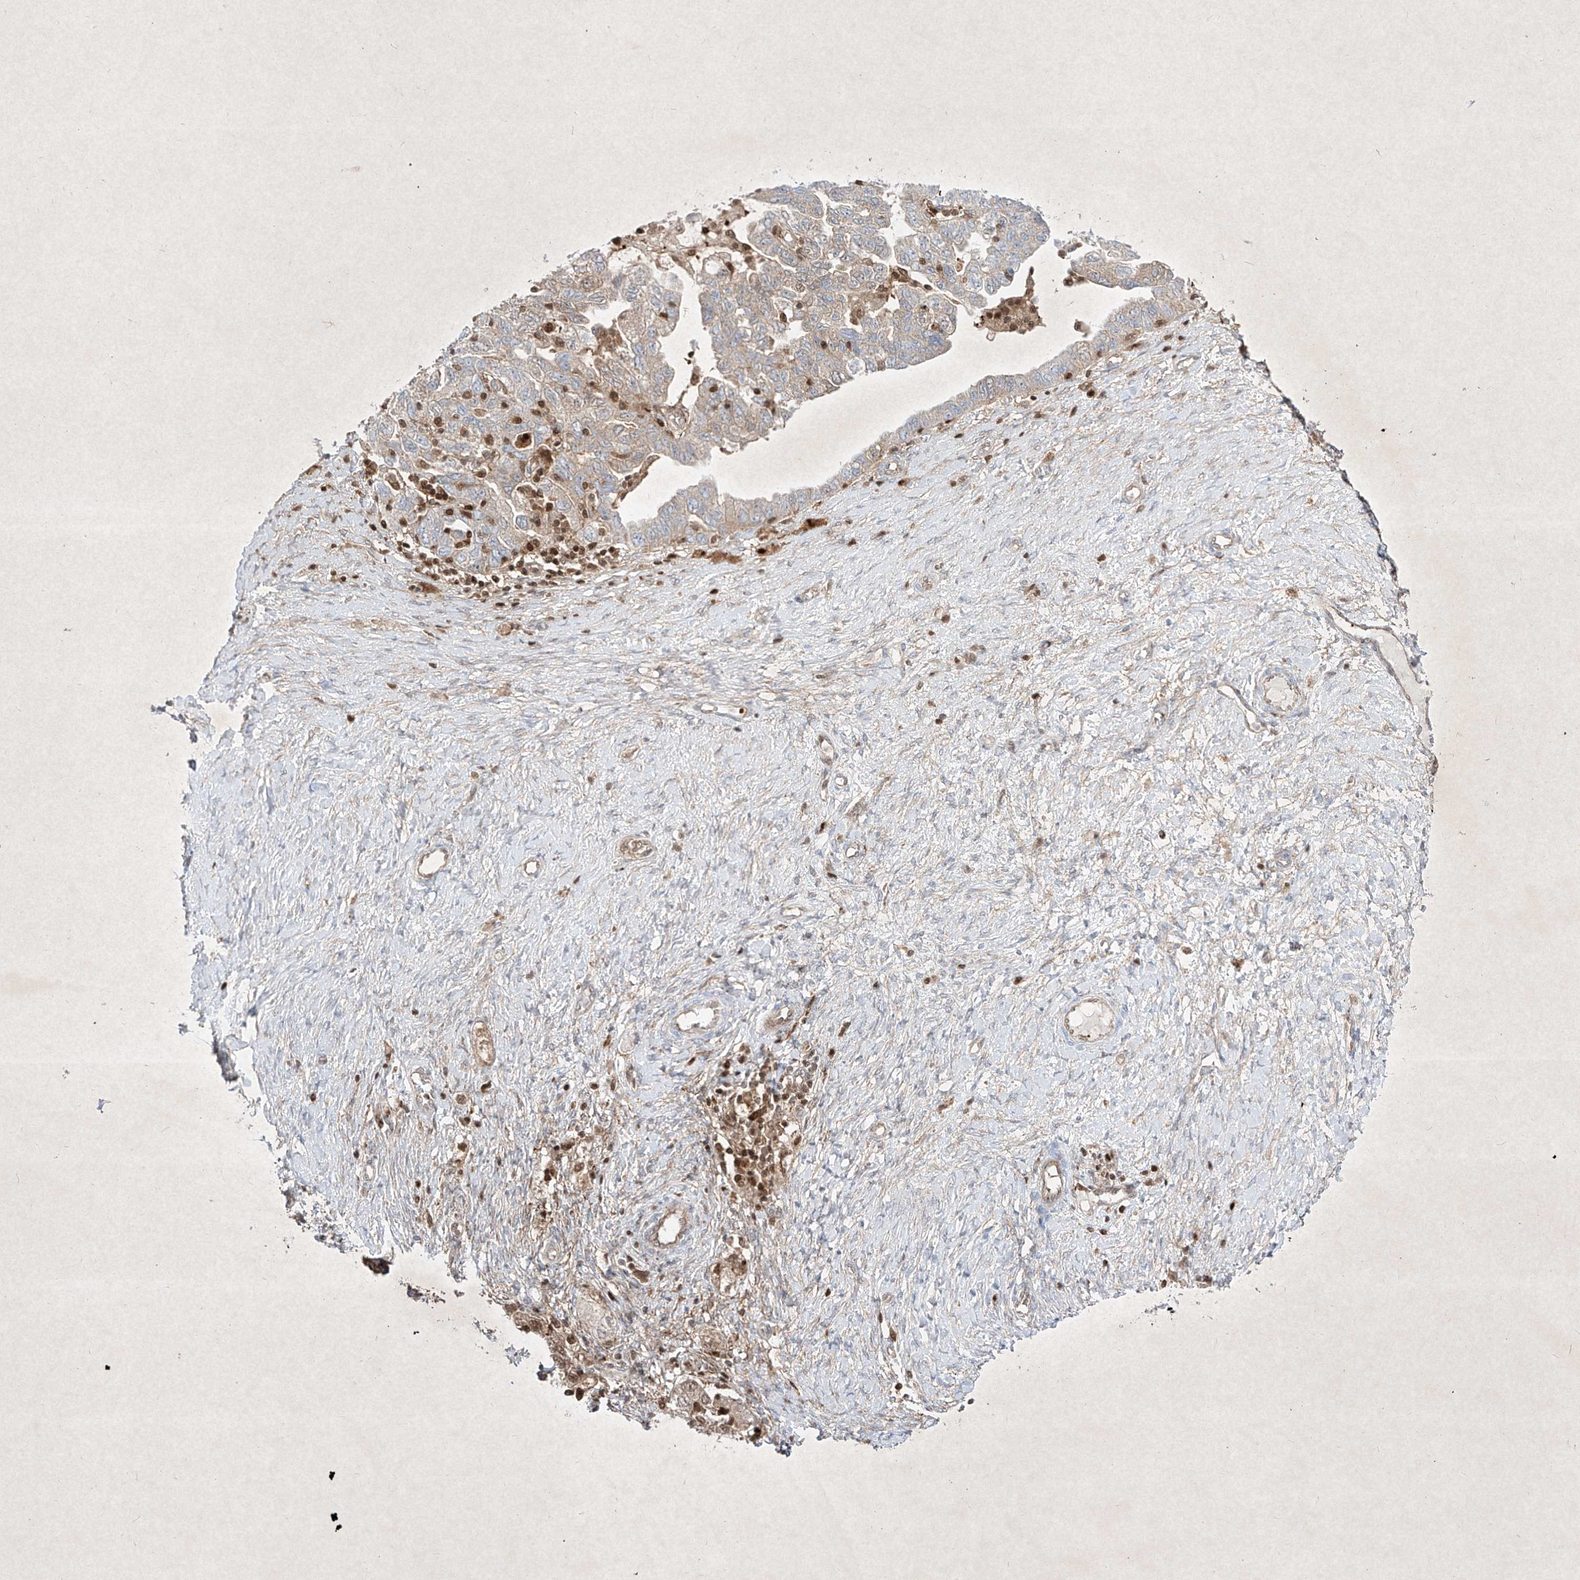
{"staining": {"intensity": "weak", "quantity": "25%-75%", "location": "cytoplasmic/membranous"}, "tissue": "ovarian cancer", "cell_type": "Tumor cells", "image_type": "cancer", "snomed": [{"axis": "morphology", "description": "Carcinoma, NOS"}, {"axis": "morphology", "description": "Cystadenocarcinoma, serous, NOS"}, {"axis": "topography", "description": "Ovary"}], "caption": "Immunohistochemistry staining of ovarian cancer (carcinoma), which demonstrates low levels of weak cytoplasmic/membranous positivity in about 25%-75% of tumor cells indicating weak cytoplasmic/membranous protein expression. The staining was performed using DAB (3,3'-diaminobenzidine) (brown) for protein detection and nuclei were counterstained in hematoxylin (blue).", "gene": "PSMB10", "patient": {"sex": "female", "age": 69}}